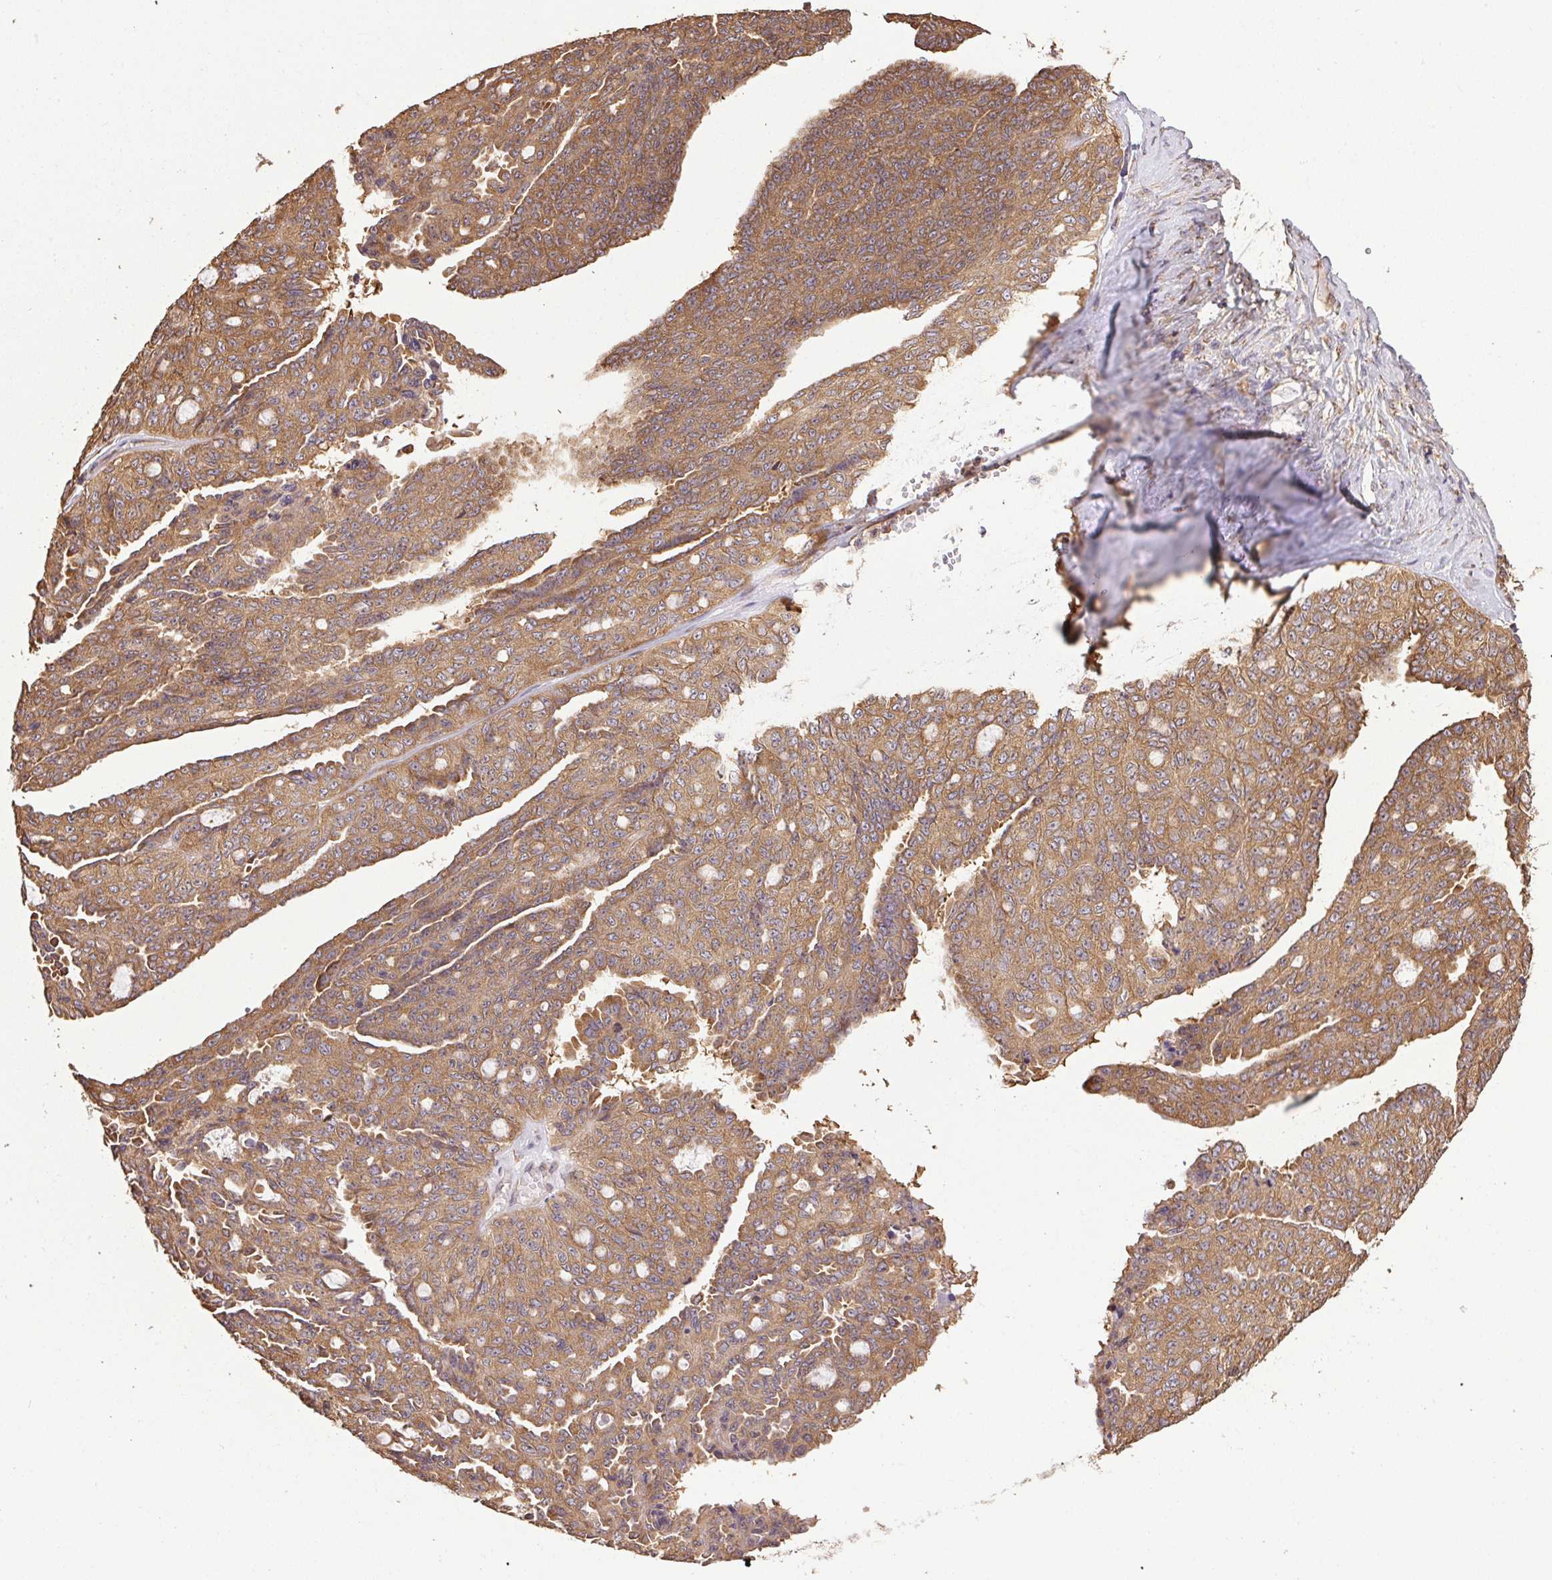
{"staining": {"intensity": "strong", "quantity": ">75%", "location": "cytoplasmic/membranous"}, "tissue": "ovarian cancer", "cell_type": "Tumor cells", "image_type": "cancer", "snomed": [{"axis": "morphology", "description": "Cystadenocarcinoma, serous, NOS"}, {"axis": "topography", "description": "Ovary"}], "caption": "Ovarian serous cystadenocarcinoma stained with immunohistochemistry demonstrates strong cytoplasmic/membranous staining in approximately >75% of tumor cells.", "gene": "EIF2S1", "patient": {"sex": "female", "age": 71}}